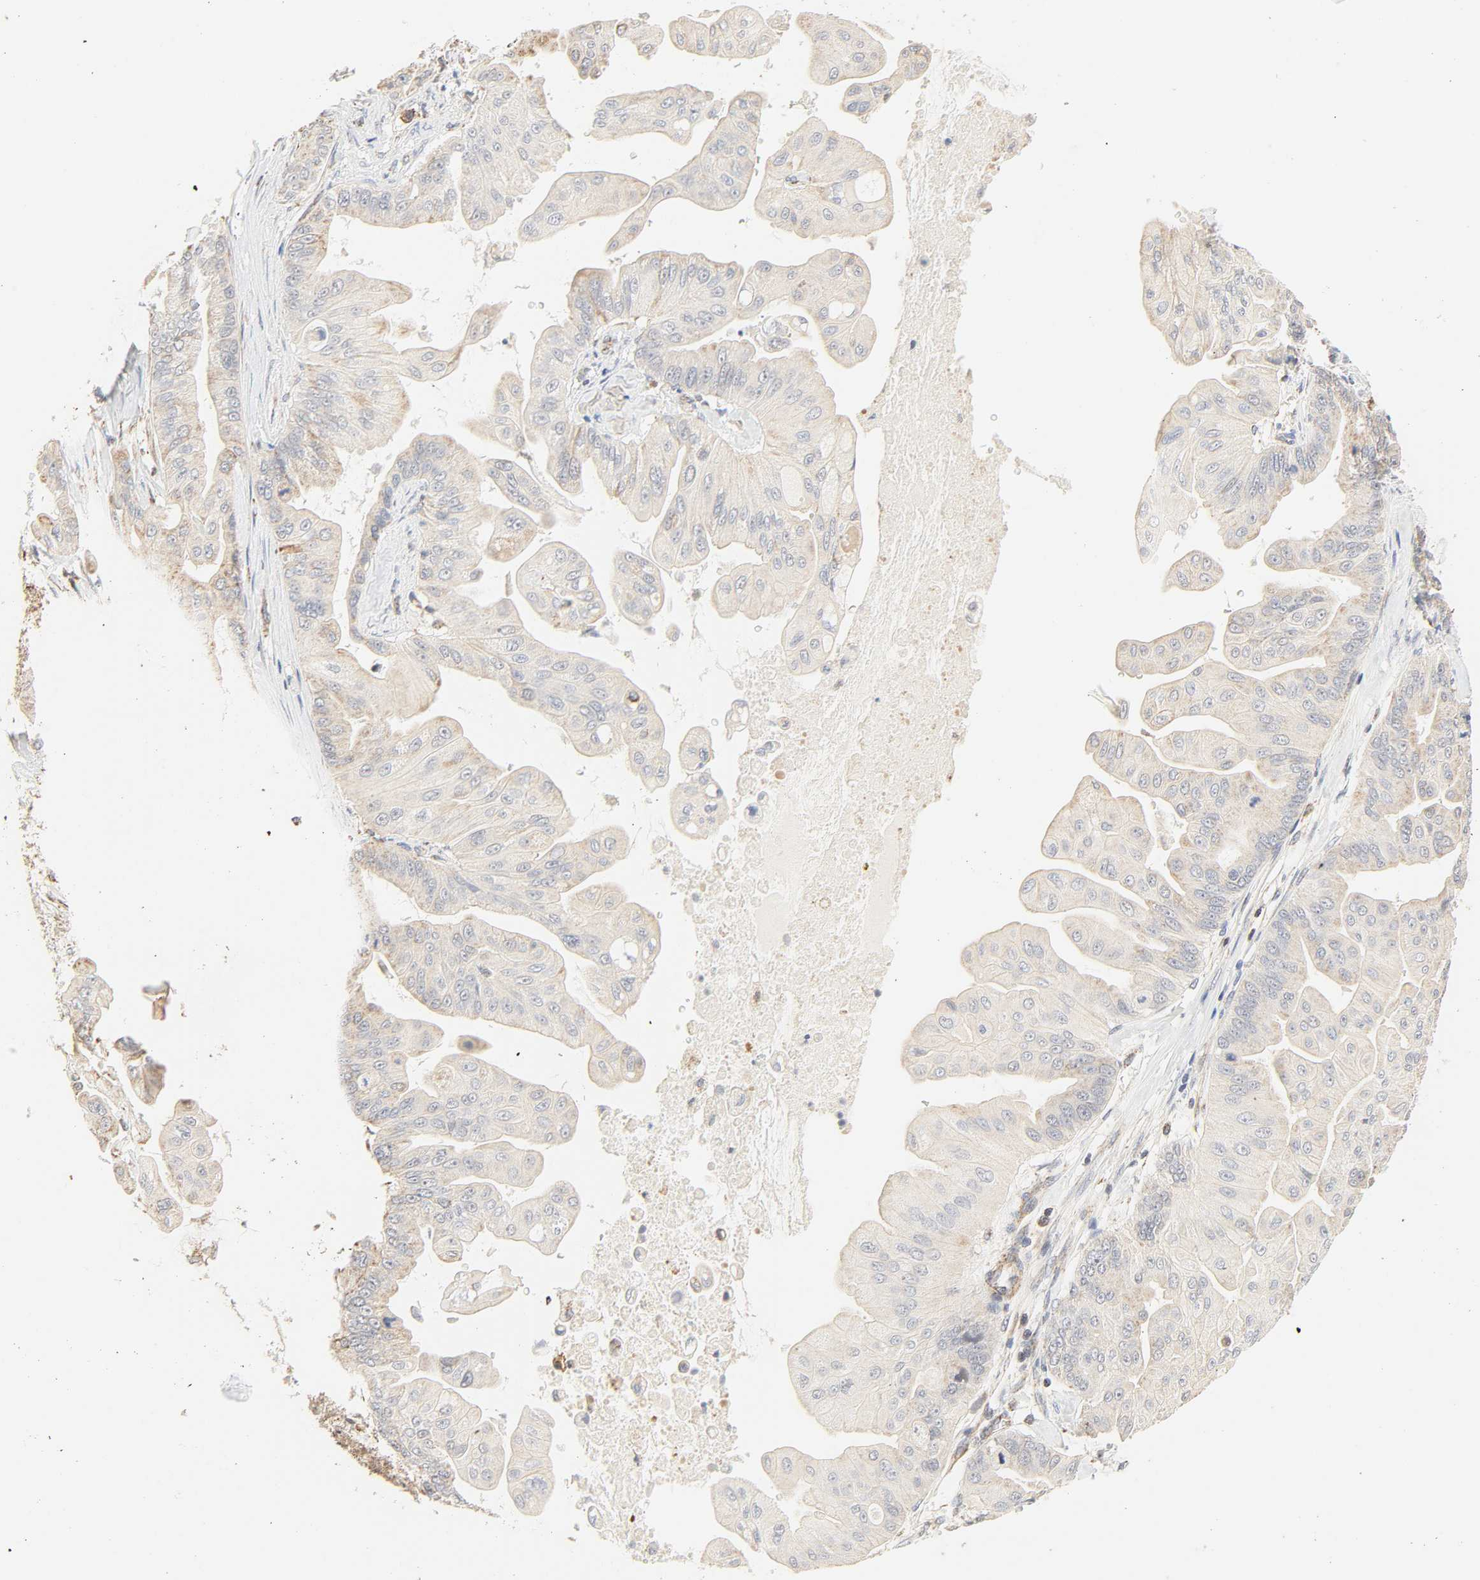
{"staining": {"intensity": "weak", "quantity": ">75%", "location": "cytoplasmic/membranous"}, "tissue": "pancreatic cancer", "cell_type": "Tumor cells", "image_type": "cancer", "snomed": [{"axis": "morphology", "description": "Adenocarcinoma, NOS"}, {"axis": "topography", "description": "Pancreas"}], "caption": "Immunohistochemical staining of pancreatic cancer (adenocarcinoma) shows weak cytoplasmic/membranous protein positivity in about >75% of tumor cells. Immunohistochemistry (ihc) stains the protein of interest in brown and the nuclei are stained blue.", "gene": "ZMAT5", "patient": {"sex": "female", "age": 75}}